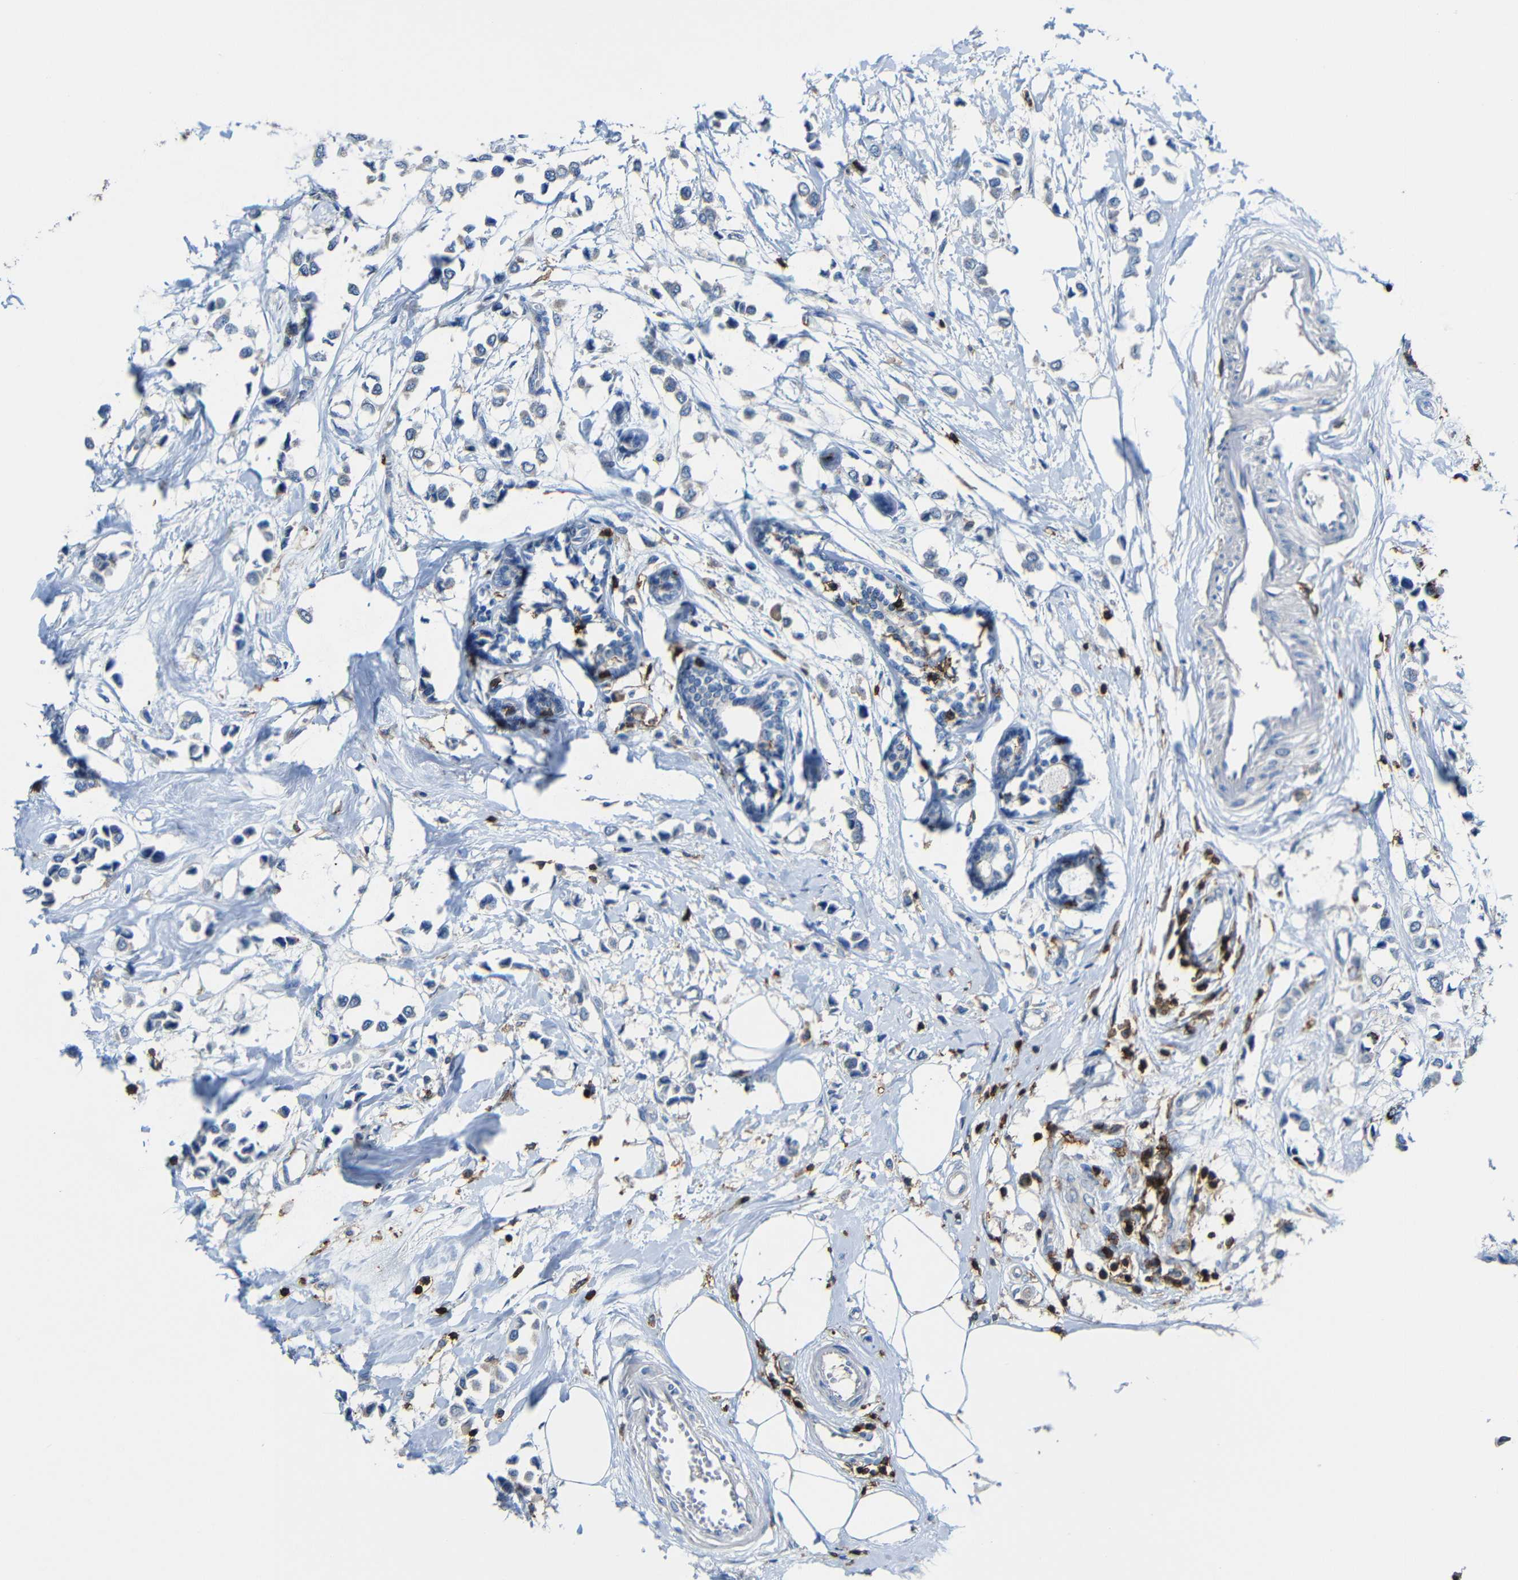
{"staining": {"intensity": "strong", "quantity": "25%-75%", "location": "cytoplasmic/membranous"}, "tissue": "breast cancer", "cell_type": "Tumor cells", "image_type": "cancer", "snomed": [{"axis": "morphology", "description": "Lobular carcinoma"}, {"axis": "topography", "description": "Breast"}], "caption": "Breast cancer (lobular carcinoma) tissue exhibits strong cytoplasmic/membranous staining in about 25%-75% of tumor cells, visualized by immunohistochemistry.", "gene": "P2RY12", "patient": {"sex": "female", "age": 51}}